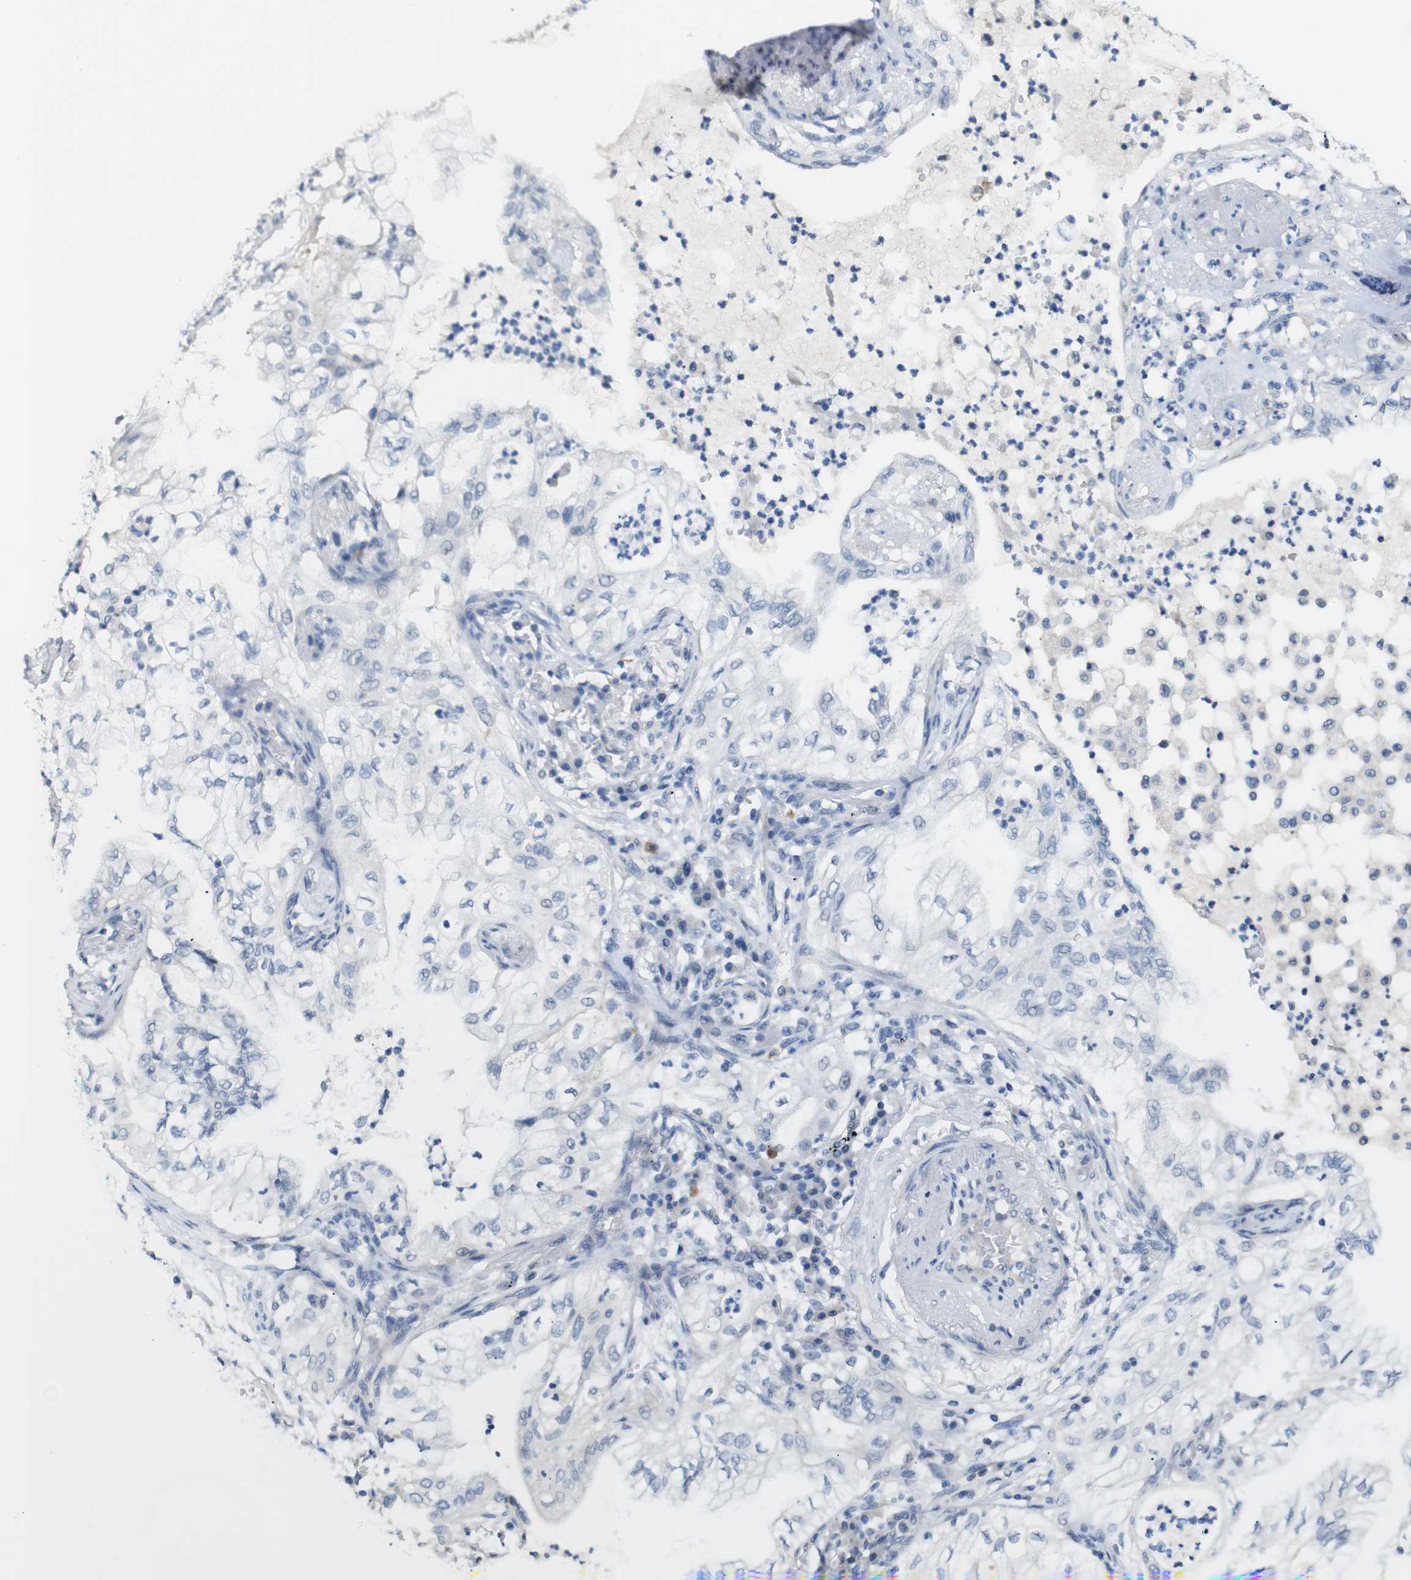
{"staining": {"intensity": "negative", "quantity": "none", "location": "none"}, "tissue": "lung cancer", "cell_type": "Tumor cells", "image_type": "cancer", "snomed": [{"axis": "morphology", "description": "Adenocarcinoma, NOS"}, {"axis": "topography", "description": "Lung"}], "caption": "Immunohistochemistry of lung adenocarcinoma demonstrates no staining in tumor cells.", "gene": "CHRM5", "patient": {"sex": "female", "age": 70}}